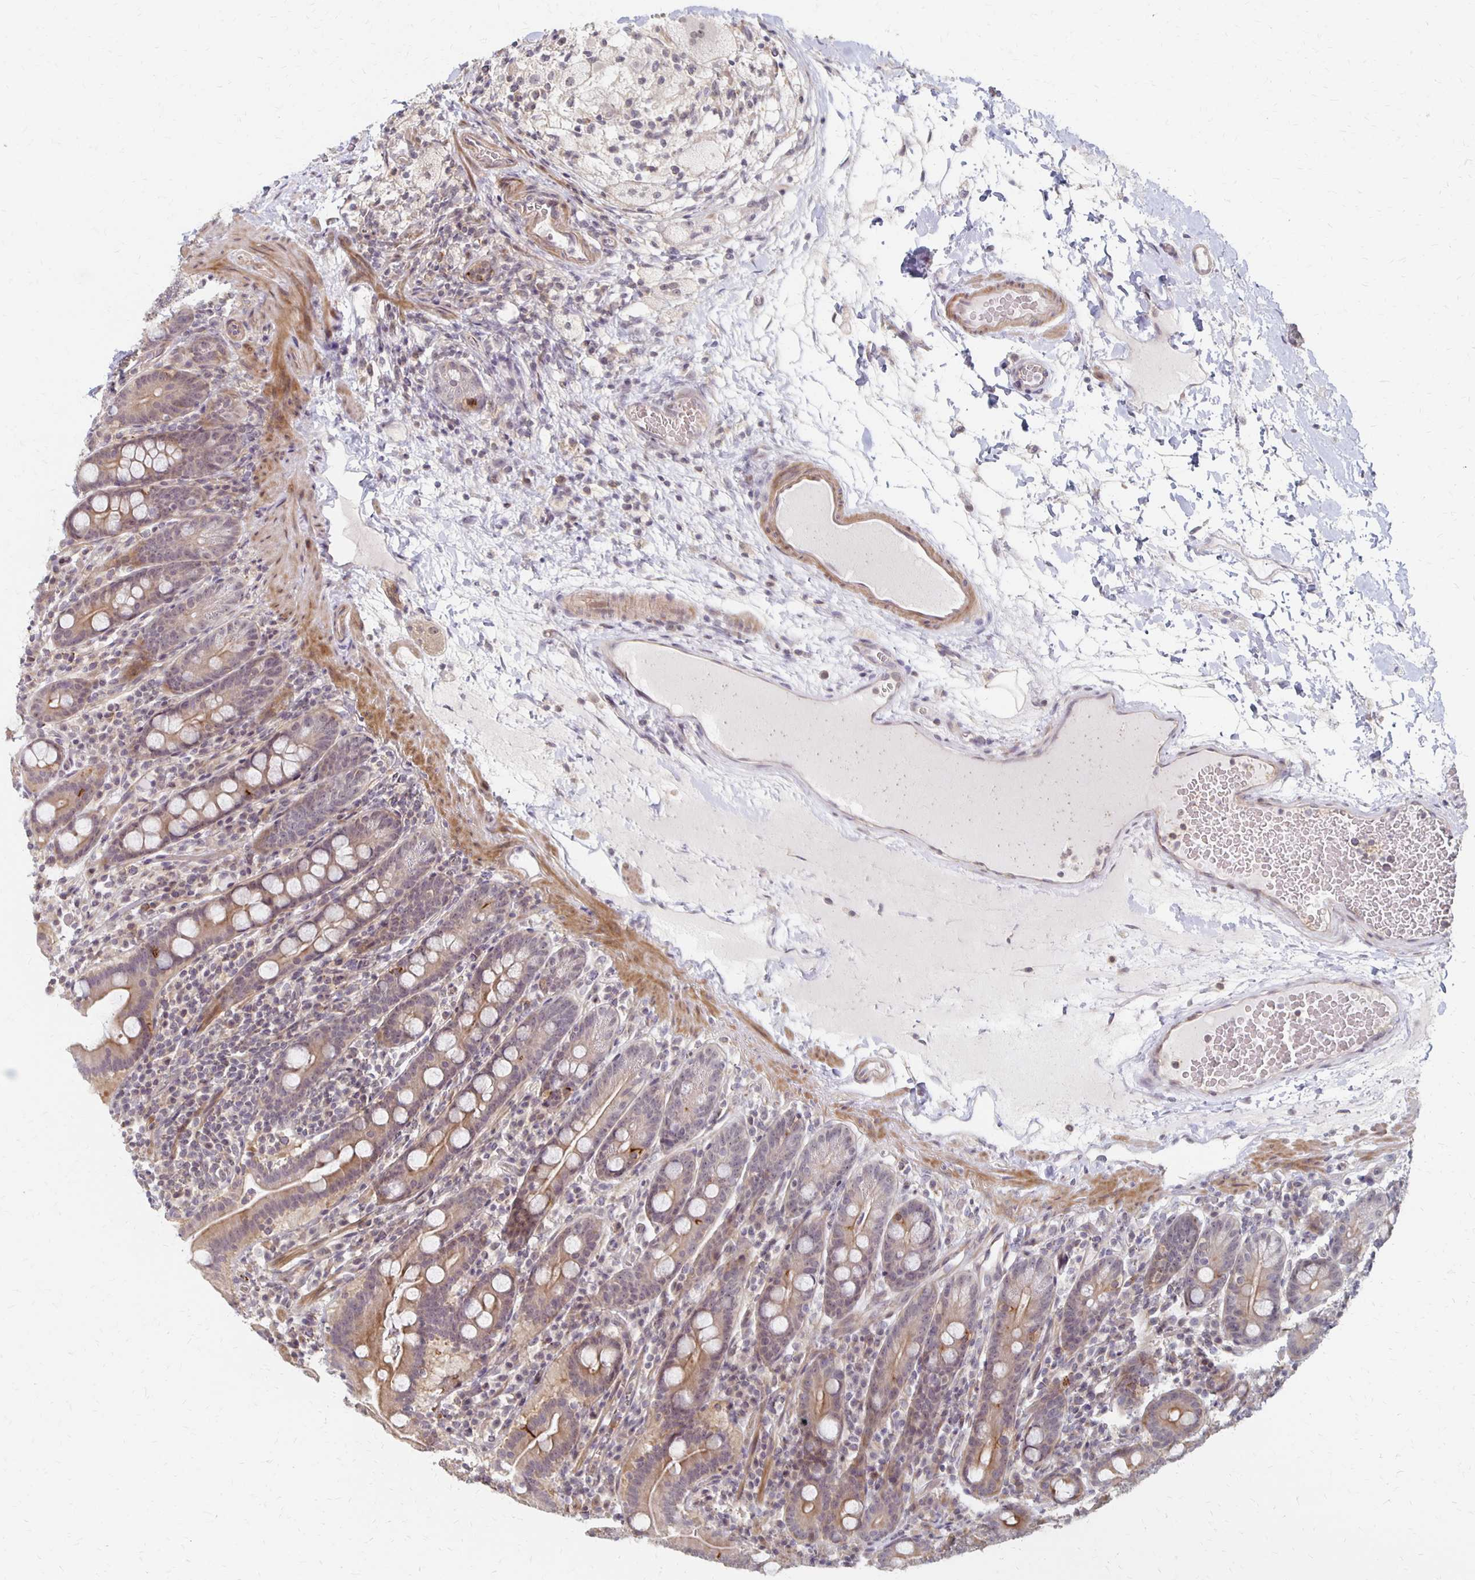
{"staining": {"intensity": "weak", "quantity": "25%-75%", "location": "cytoplasmic/membranous"}, "tissue": "small intestine", "cell_type": "Glandular cells", "image_type": "normal", "snomed": [{"axis": "morphology", "description": "Normal tissue, NOS"}, {"axis": "topography", "description": "Small intestine"}], "caption": "Immunohistochemistry (DAB (3,3'-diaminobenzidine)) staining of unremarkable small intestine reveals weak cytoplasmic/membranous protein expression in about 25%-75% of glandular cells.", "gene": "PRKCB", "patient": {"sex": "male", "age": 26}}